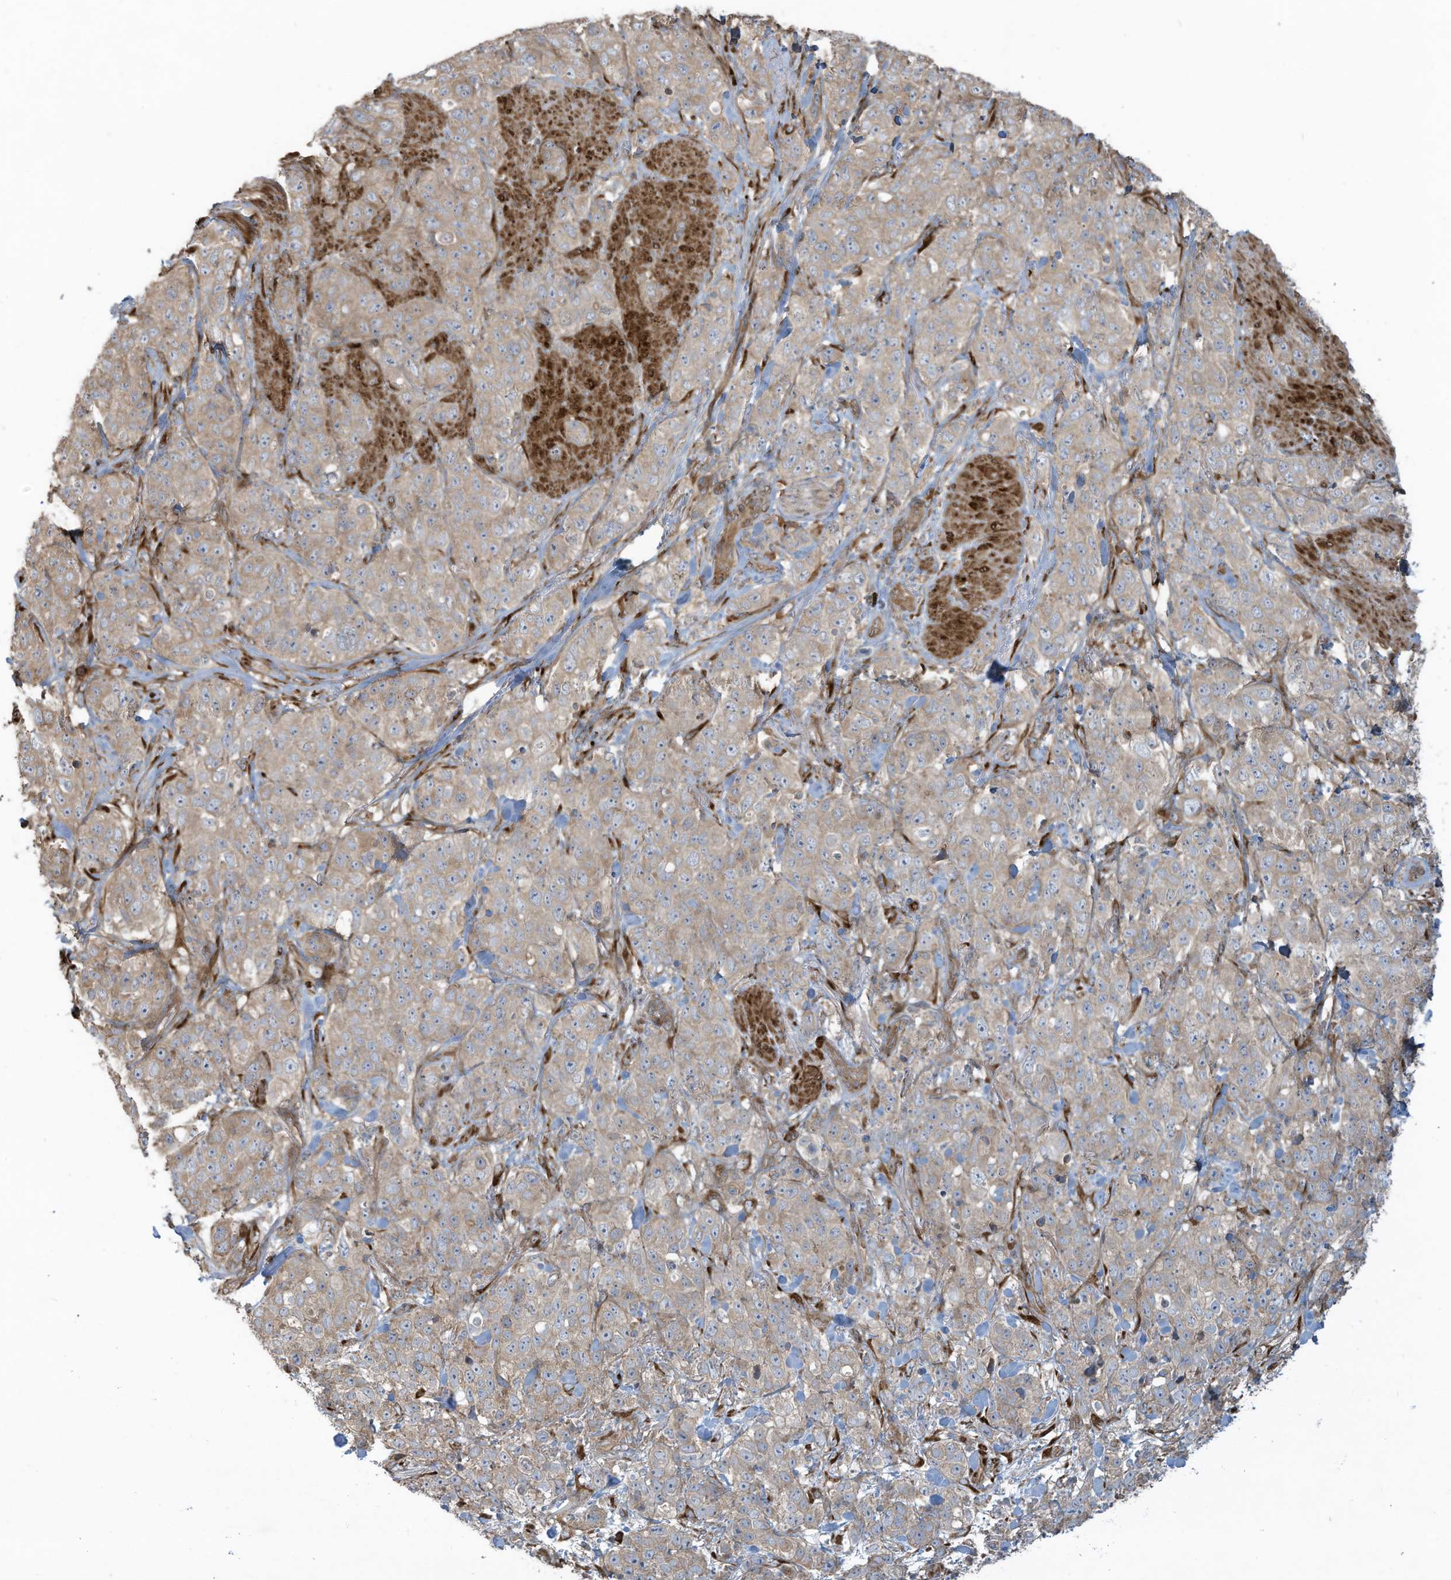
{"staining": {"intensity": "weak", "quantity": "25%-75%", "location": "cytoplasmic/membranous"}, "tissue": "stomach cancer", "cell_type": "Tumor cells", "image_type": "cancer", "snomed": [{"axis": "morphology", "description": "Adenocarcinoma, NOS"}, {"axis": "topography", "description": "Stomach"}], "caption": "Immunohistochemistry of human stomach cancer (adenocarcinoma) exhibits low levels of weak cytoplasmic/membranous staining in approximately 25%-75% of tumor cells.", "gene": "DDIT4", "patient": {"sex": "male", "age": 48}}